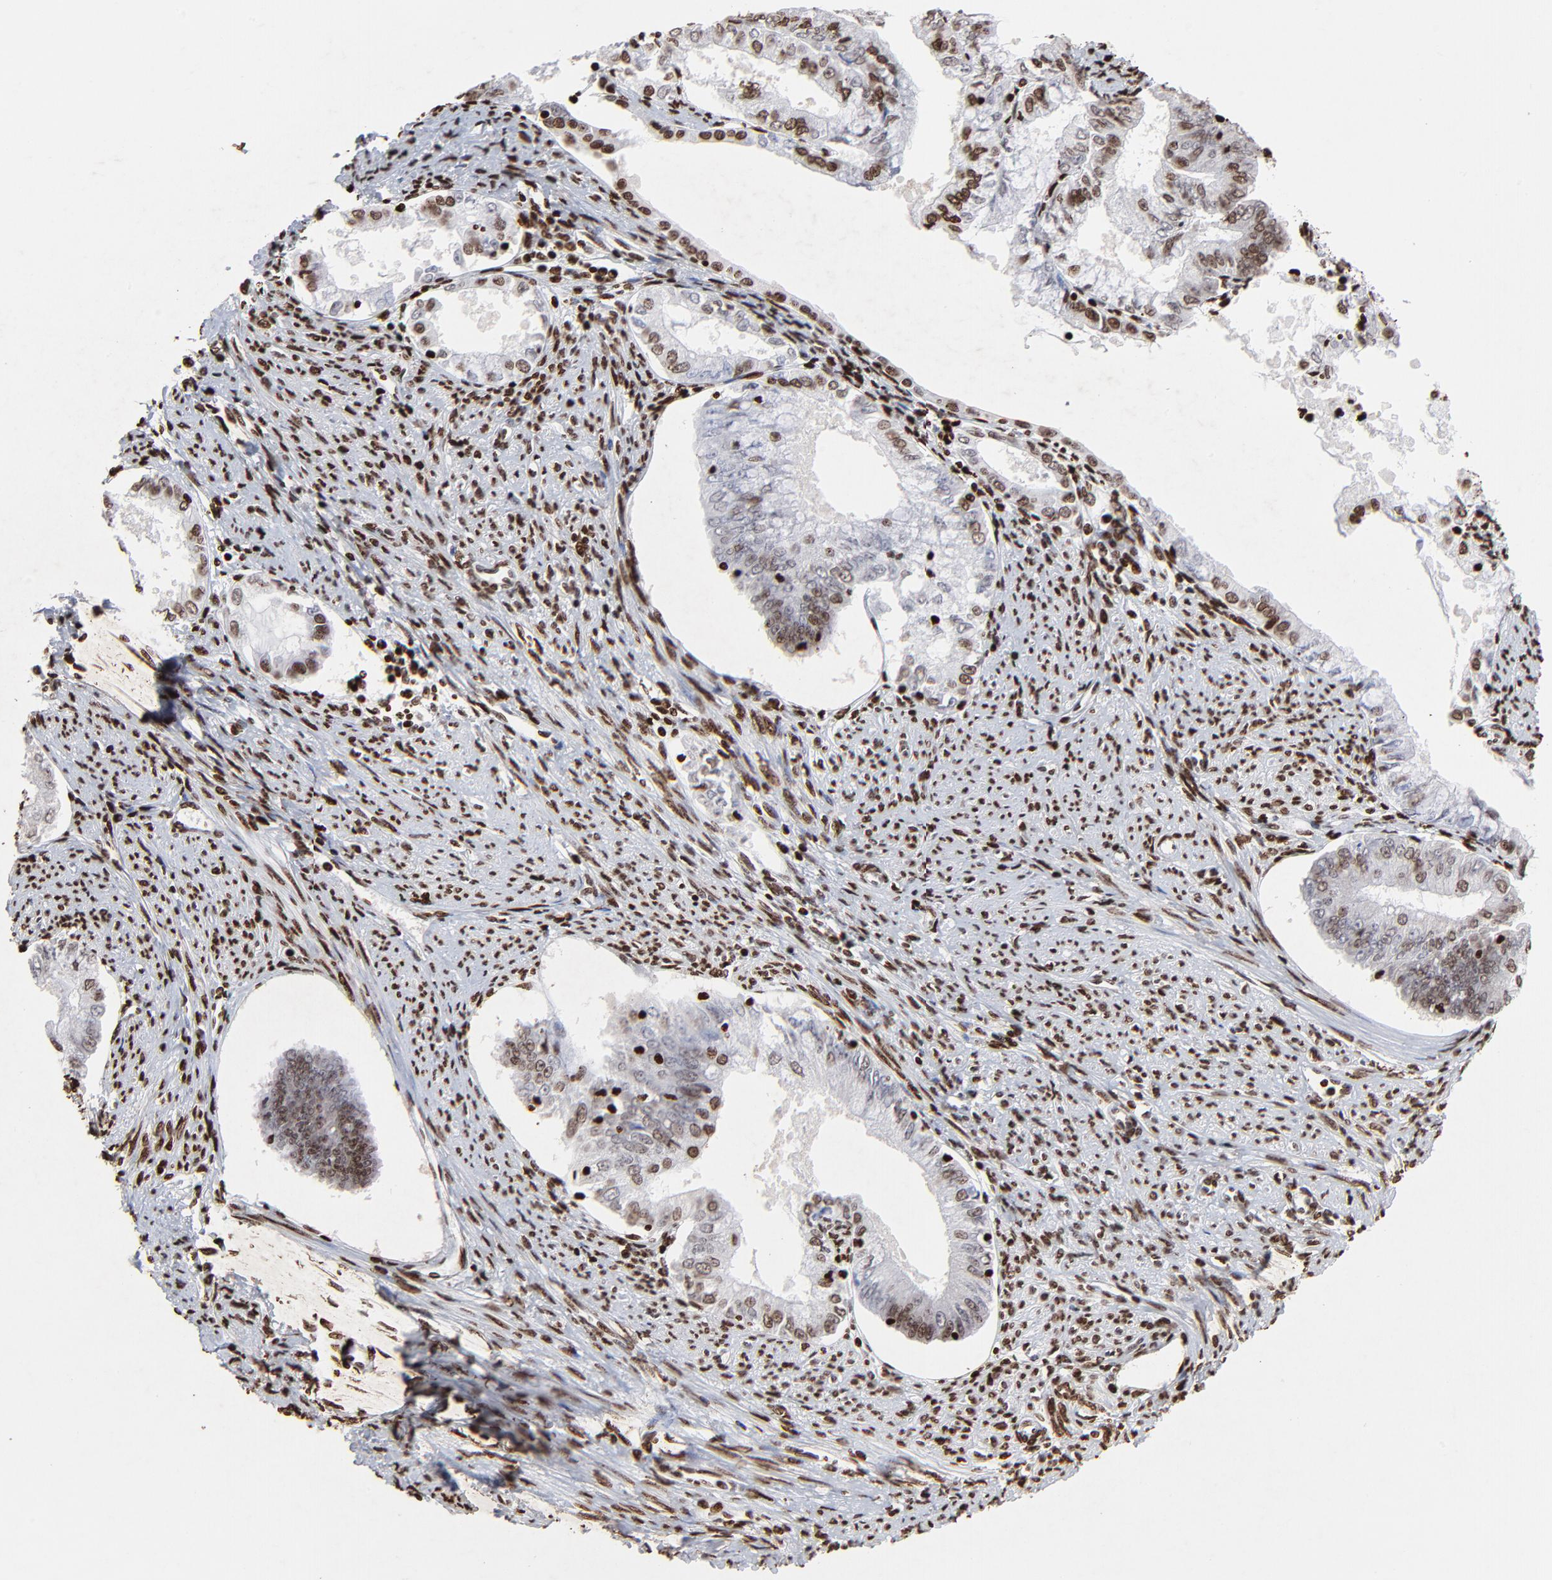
{"staining": {"intensity": "strong", "quantity": ">75%", "location": "nuclear"}, "tissue": "endometrial cancer", "cell_type": "Tumor cells", "image_type": "cancer", "snomed": [{"axis": "morphology", "description": "Adenocarcinoma, NOS"}, {"axis": "topography", "description": "Endometrium"}], "caption": "Immunohistochemical staining of endometrial cancer exhibits high levels of strong nuclear staining in about >75% of tumor cells.", "gene": "FBH1", "patient": {"sex": "female", "age": 76}}